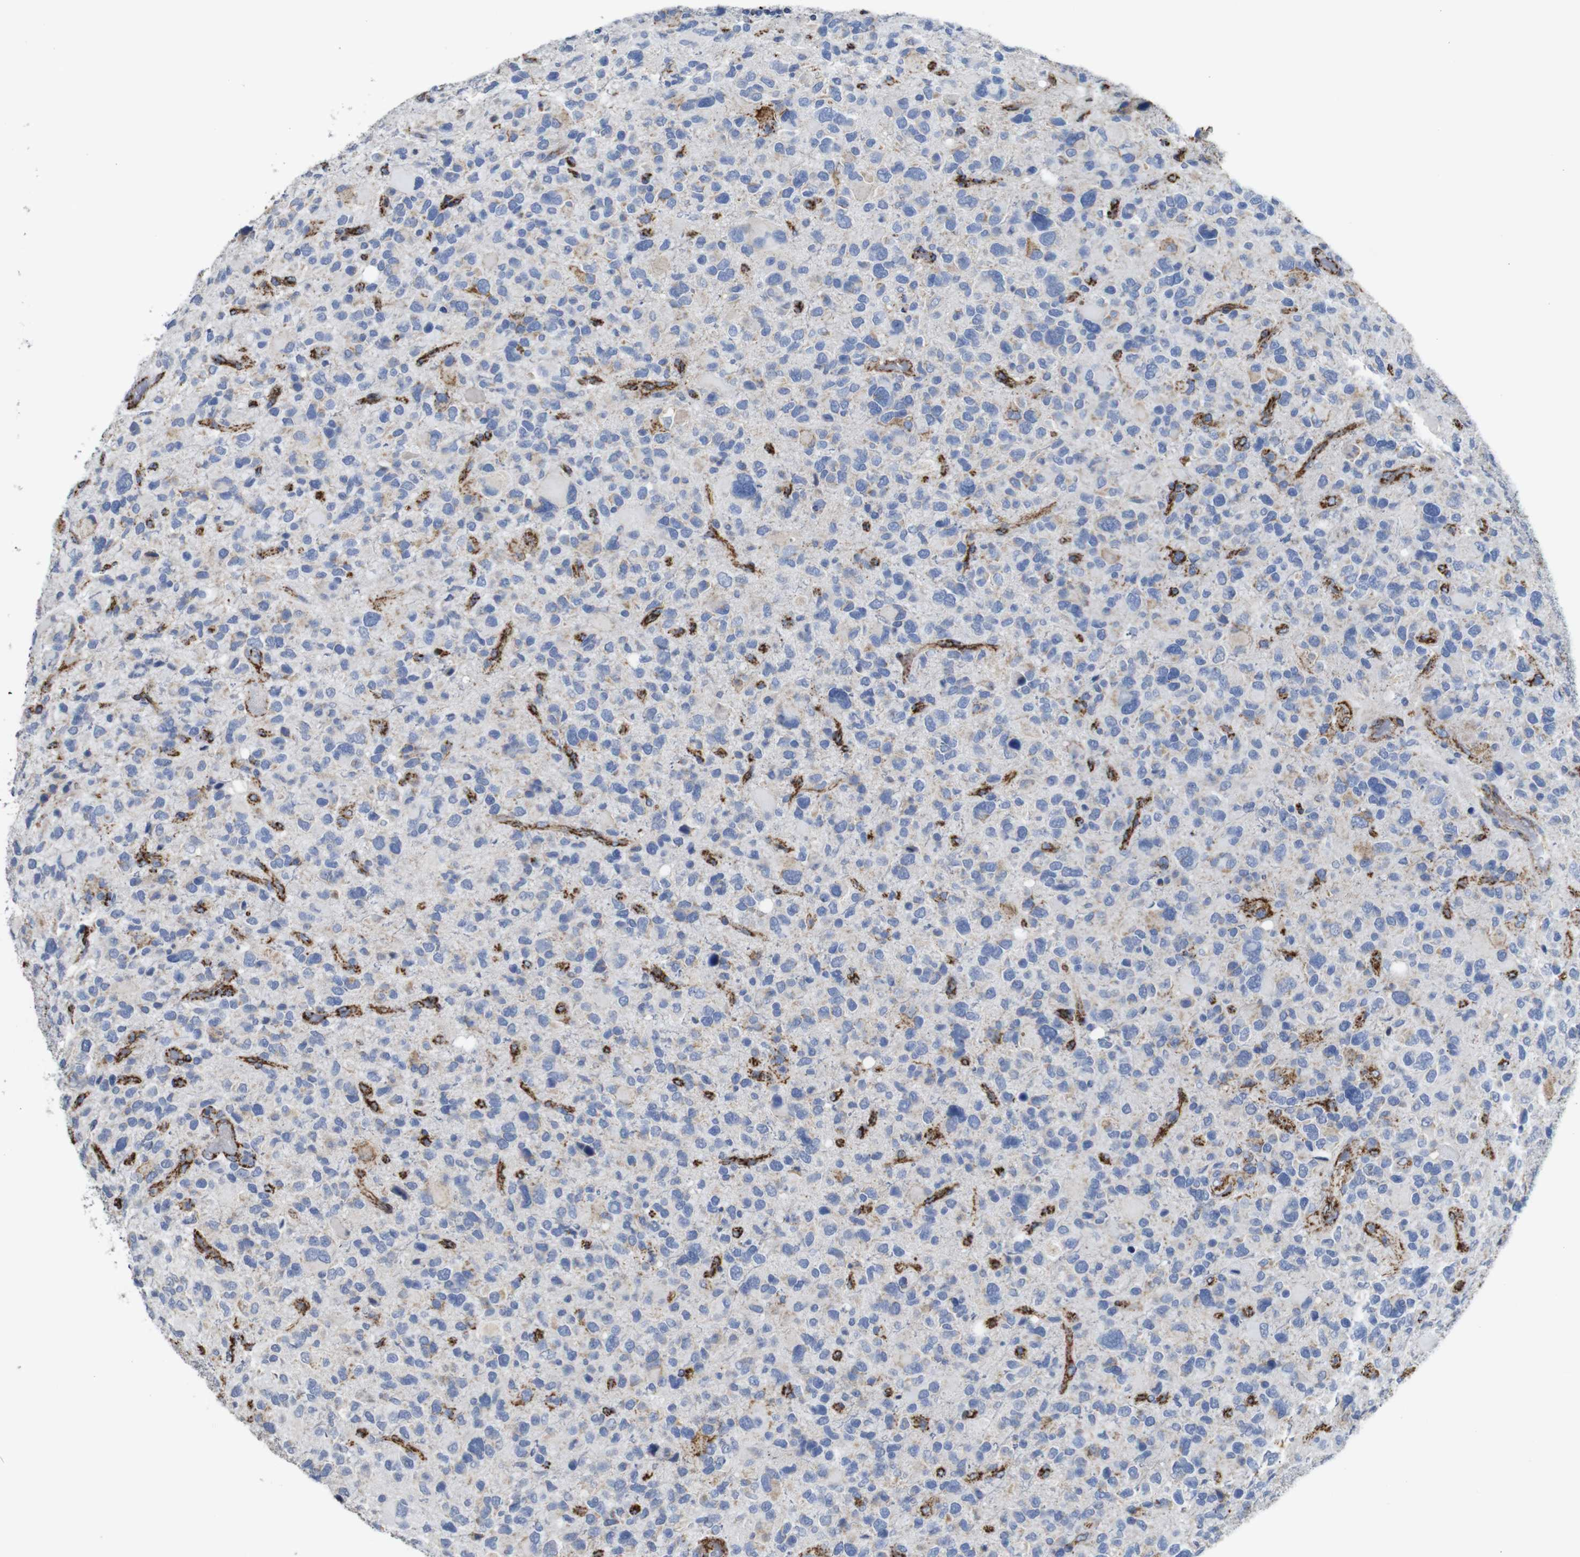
{"staining": {"intensity": "negative", "quantity": "none", "location": "none"}, "tissue": "glioma", "cell_type": "Tumor cells", "image_type": "cancer", "snomed": [{"axis": "morphology", "description": "Glioma, malignant, High grade"}, {"axis": "topography", "description": "Brain"}], "caption": "This is a histopathology image of immunohistochemistry (IHC) staining of glioma, which shows no expression in tumor cells.", "gene": "MAOA", "patient": {"sex": "male", "age": 48}}